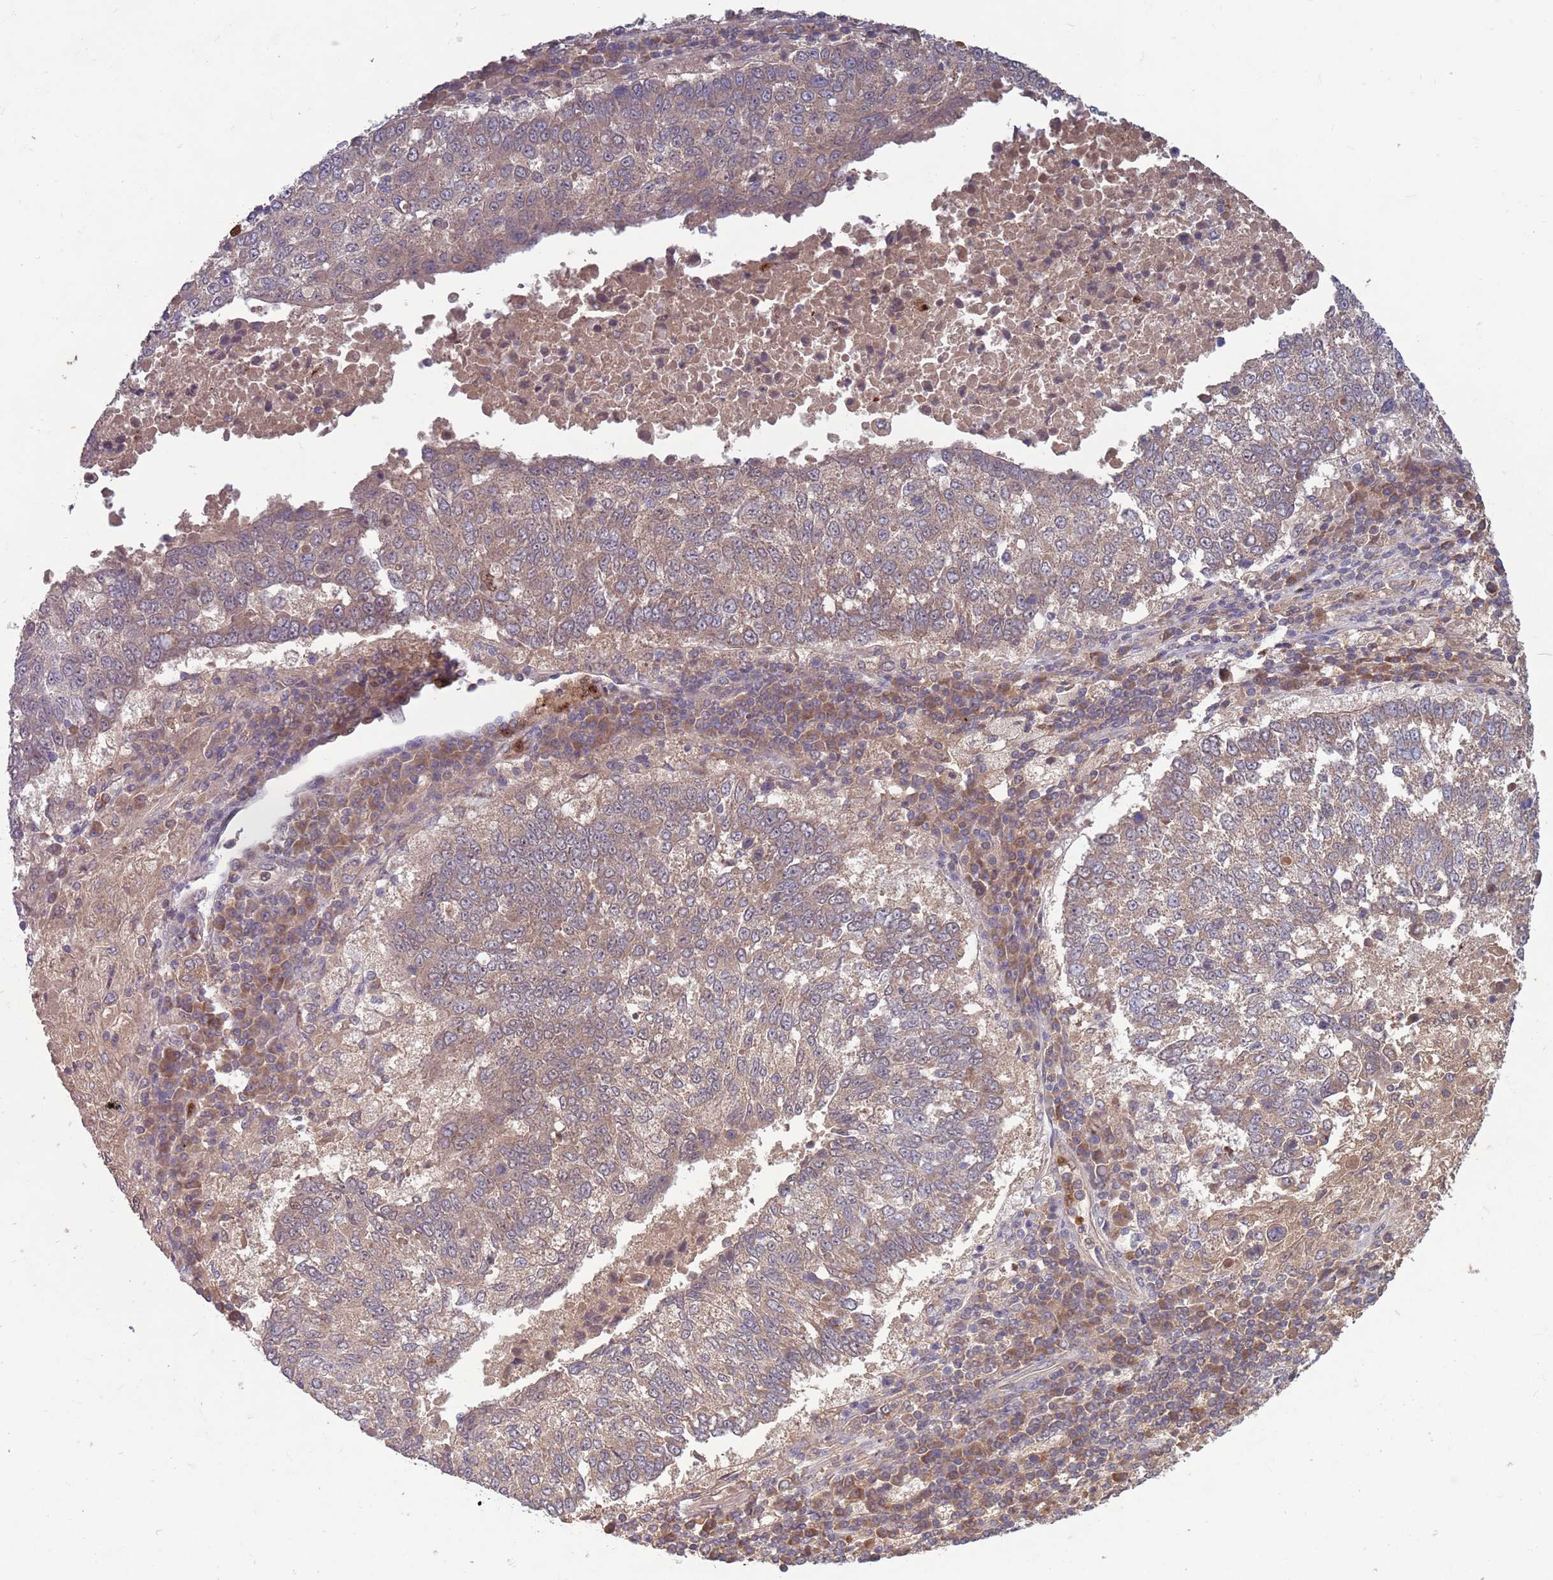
{"staining": {"intensity": "weak", "quantity": "25%-75%", "location": "cytoplasmic/membranous"}, "tissue": "lung cancer", "cell_type": "Tumor cells", "image_type": "cancer", "snomed": [{"axis": "morphology", "description": "Squamous cell carcinoma, NOS"}, {"axis": "topography", "description": "Lung"}], "caption": "About 25%-75% of tumor cells in human lung cancer exhibit weak cytoplasmic/membranous protein positivity as visualized by brown immunohistochemical staining.", "gene": "TYW1", "patient": {"sex": "male", "age": 73}}